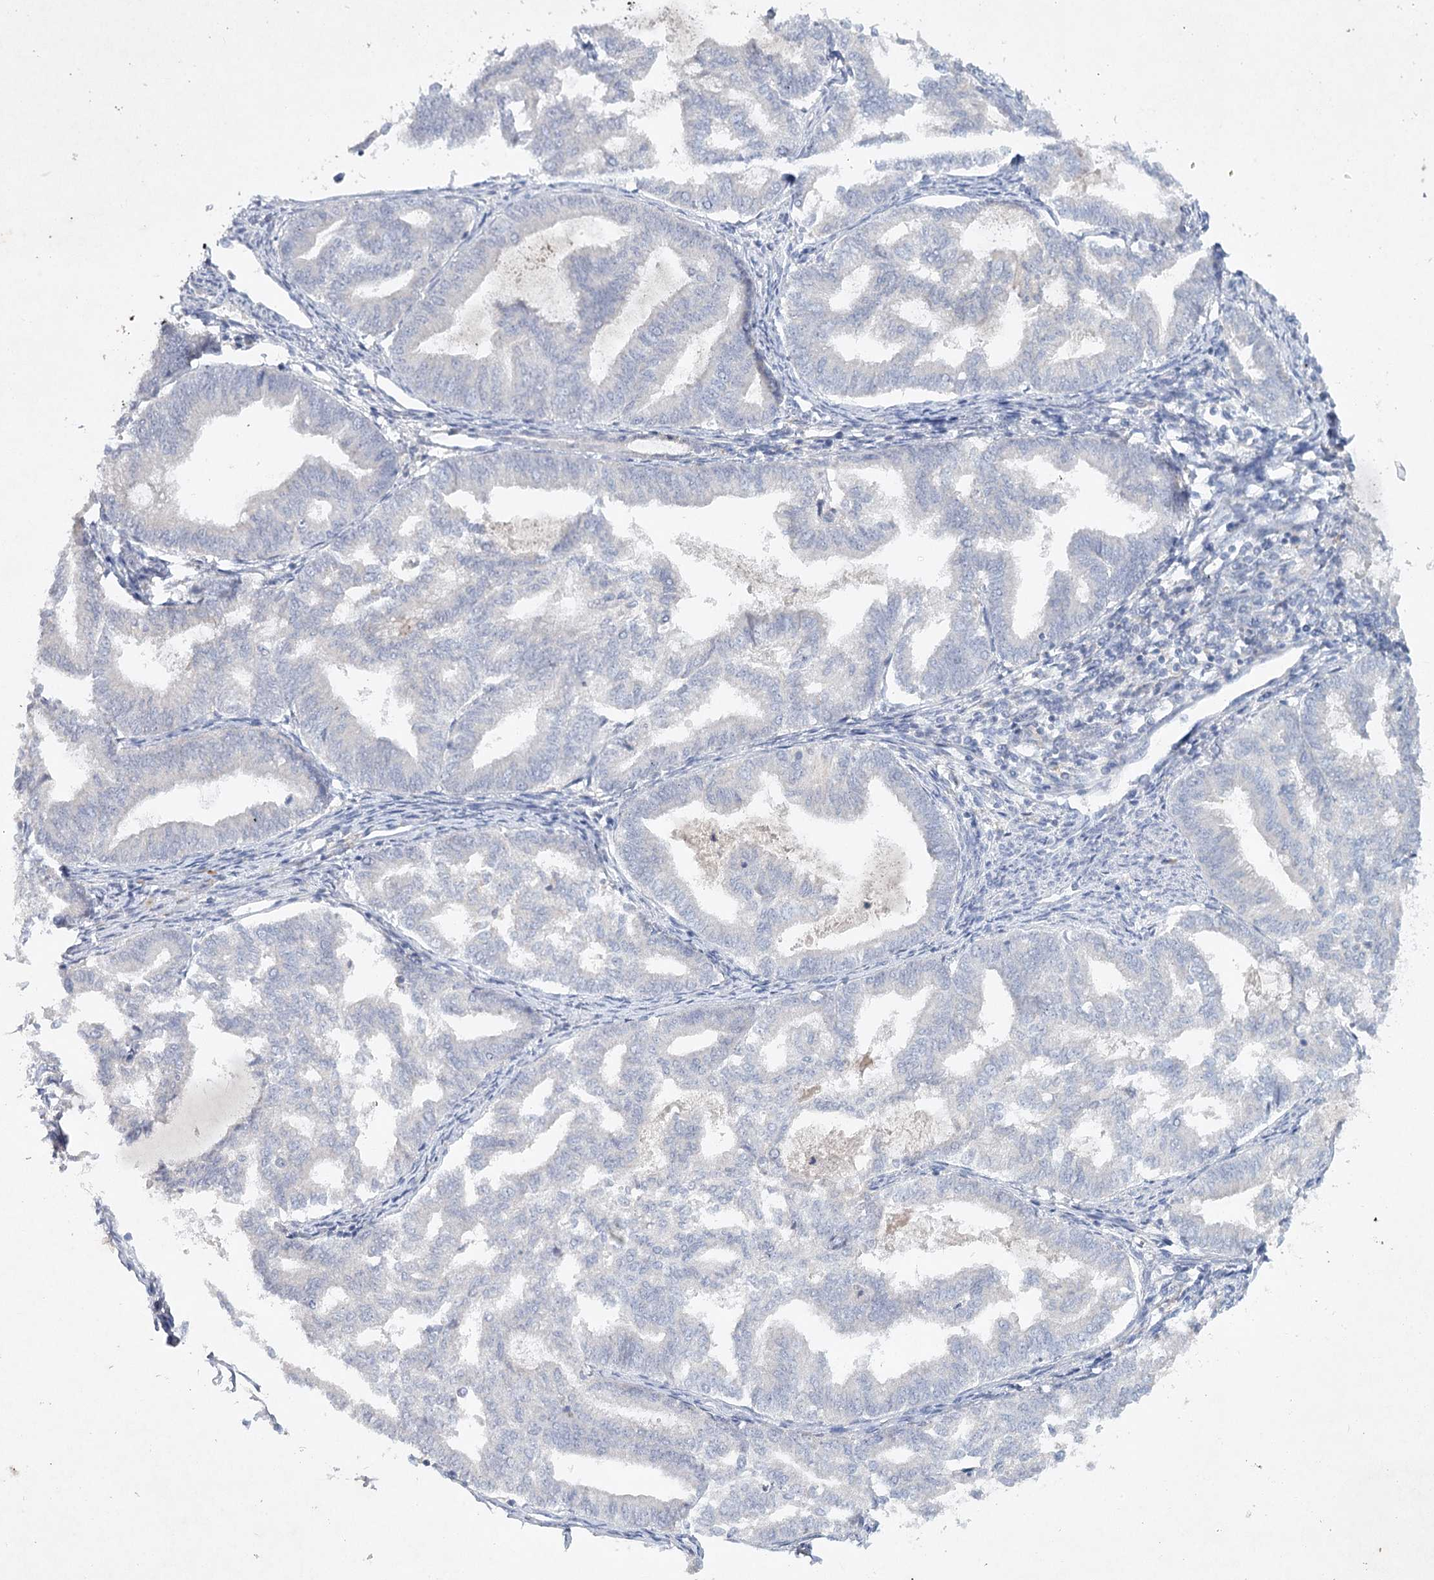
{"staining": {"intensity": "negative", "quantity": "none", "location": "none"}, "tissue": "endometrial cancer", "cell_type": "Tumor cells", "image_type": "cancer", "snomed": [{"axis": "morphology", "description": "Adenocarcinoma, NOS"}, {"axis": "topography", "description": "Endometrium"}], "caption": "IHC histopathology image of endometrial cancer stained for a protein (brown), which displays no positivity in tumor cells.", "gene": "MAP3K13", "patient": {"sex": "female", "age": 79}}